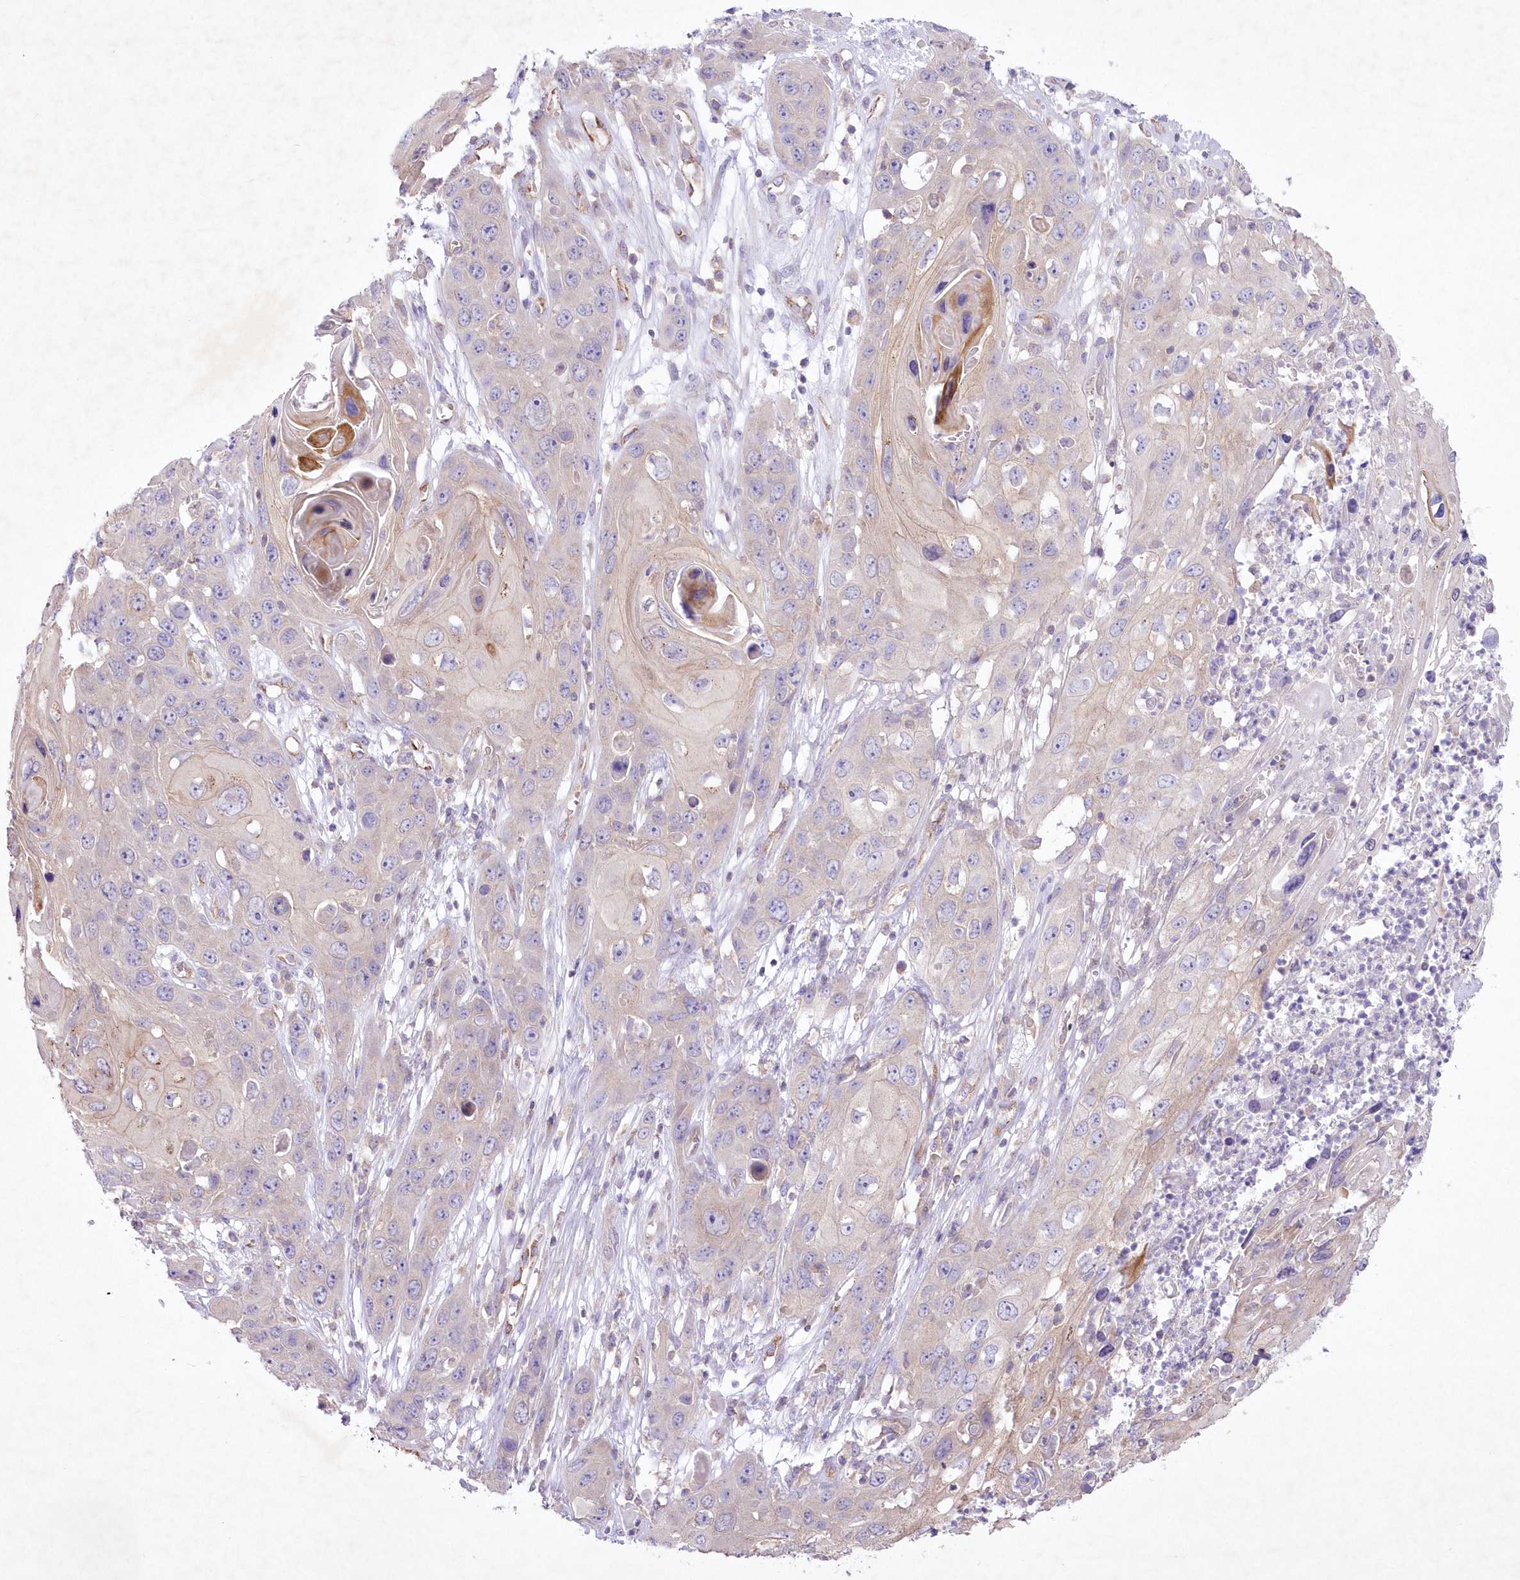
{"staining": {"intensity": "negative", "quantity": "none", "location": "none"}, "tissue": "skin cancer", "cell_type": "Tumor cells", "image_type": "cancer", "snomed": [{"axis": "morphology", "description": "Squamous cell carcinoma, NOS"}, {"axis": "topography", "description": "Skin"}], "caption": "High magnification brightfield microscopy of squamous cell carcinoma (skin) stained with DAB (3,3'-diaminobenzidine) (brown) and counterstained with hematoxylin (blue): tumor cells show no significant positivity. Nuclei are stained in blue.", "gene": "ITSN2", "patient": {"sex": "male", "age": 55}}